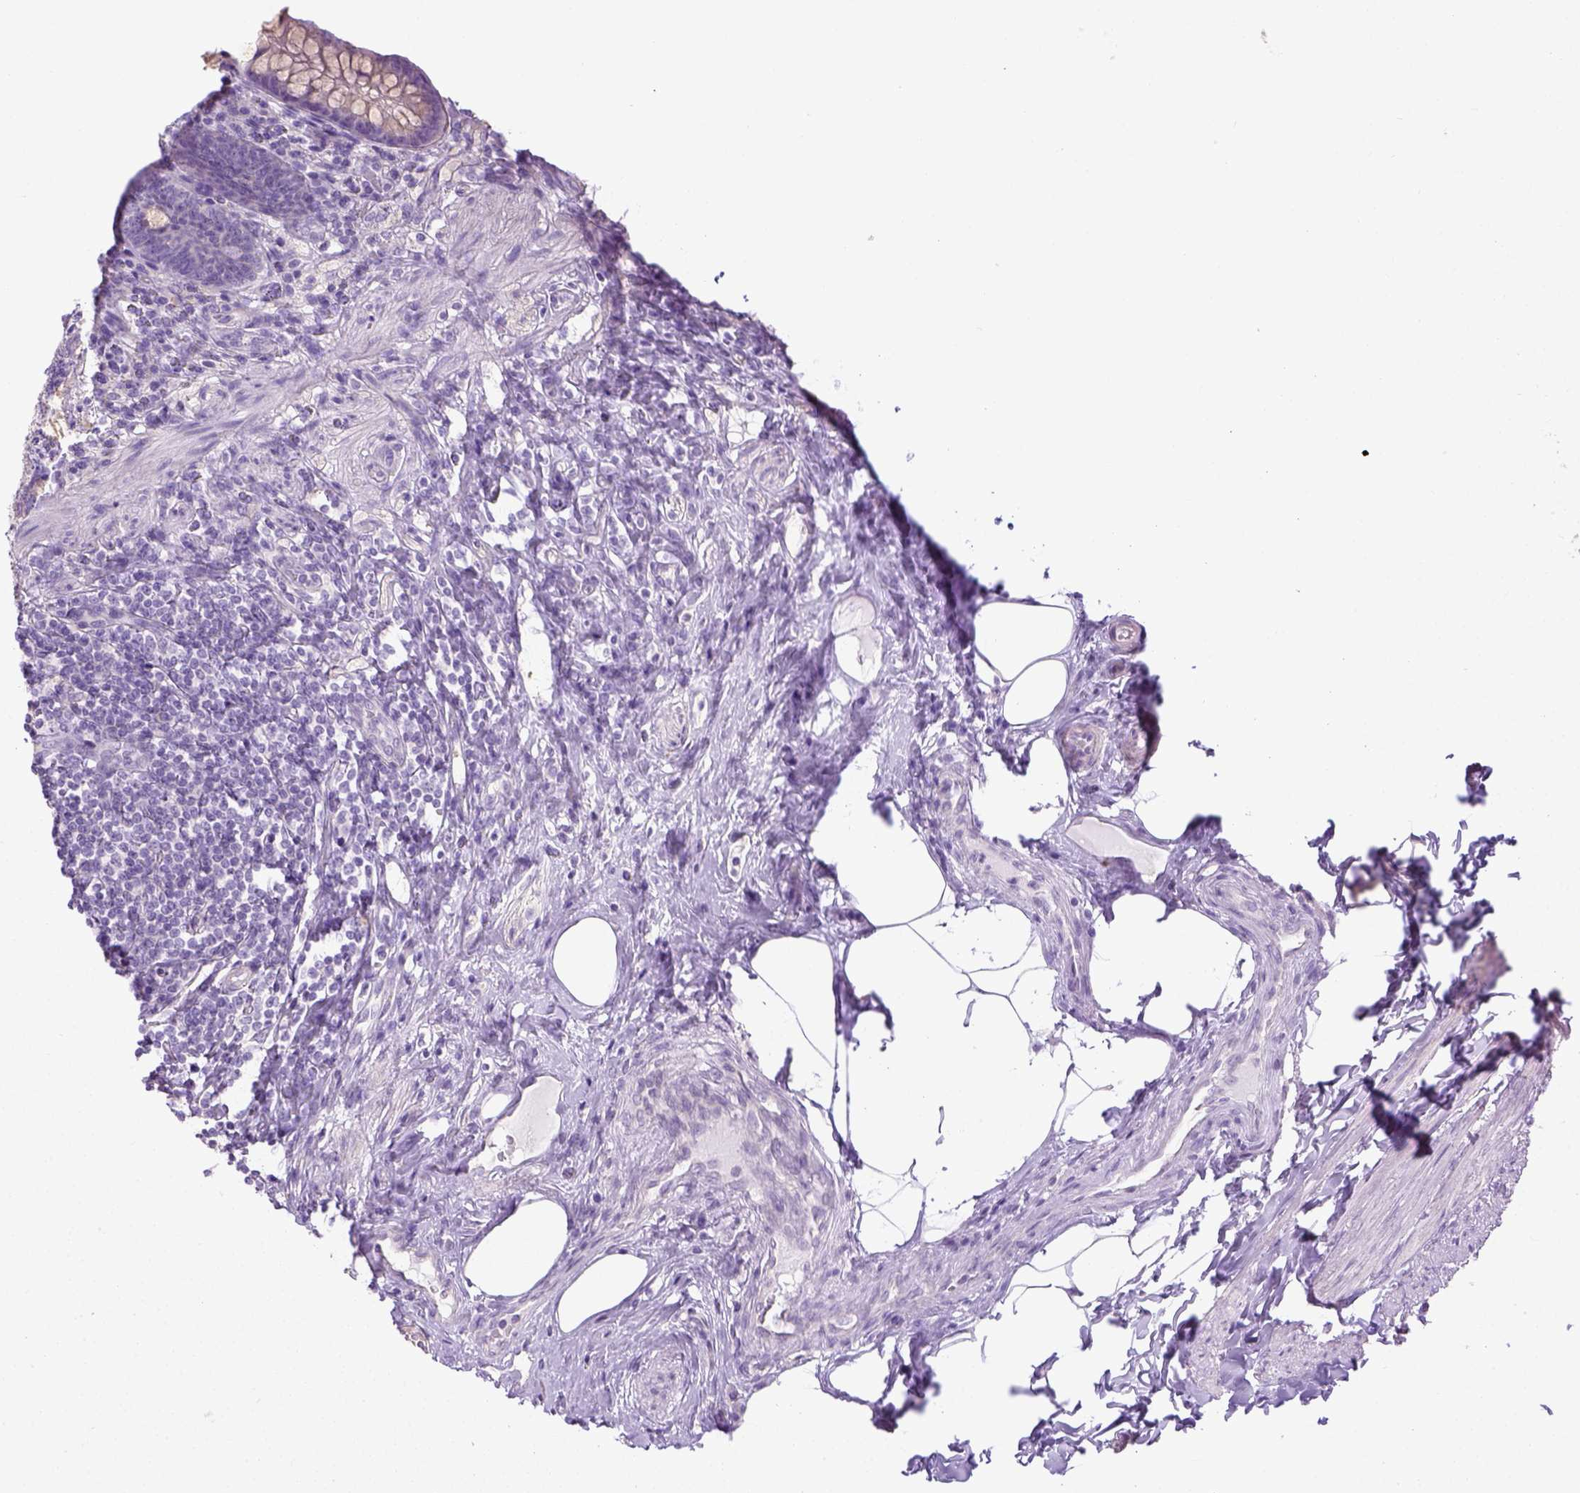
{"staining": {"intensity": "negative", "quantity": "none", "location": "none"}, "tissue": "appendix", "cell_type": "Glandular cells", "image_type": "normal", "snomed": [{"axis": "morphology", "description": "Normal tissue, NOS"}, {"axis": "topography", "description": "Appendix"}], "caption": "A photomicrograph of appendix stained for a protein displays no brown staining in glandular cells. Nuclei are stained in blue.", "gene": "LGSN", "patient": {"sex": "male", "age": 47}}